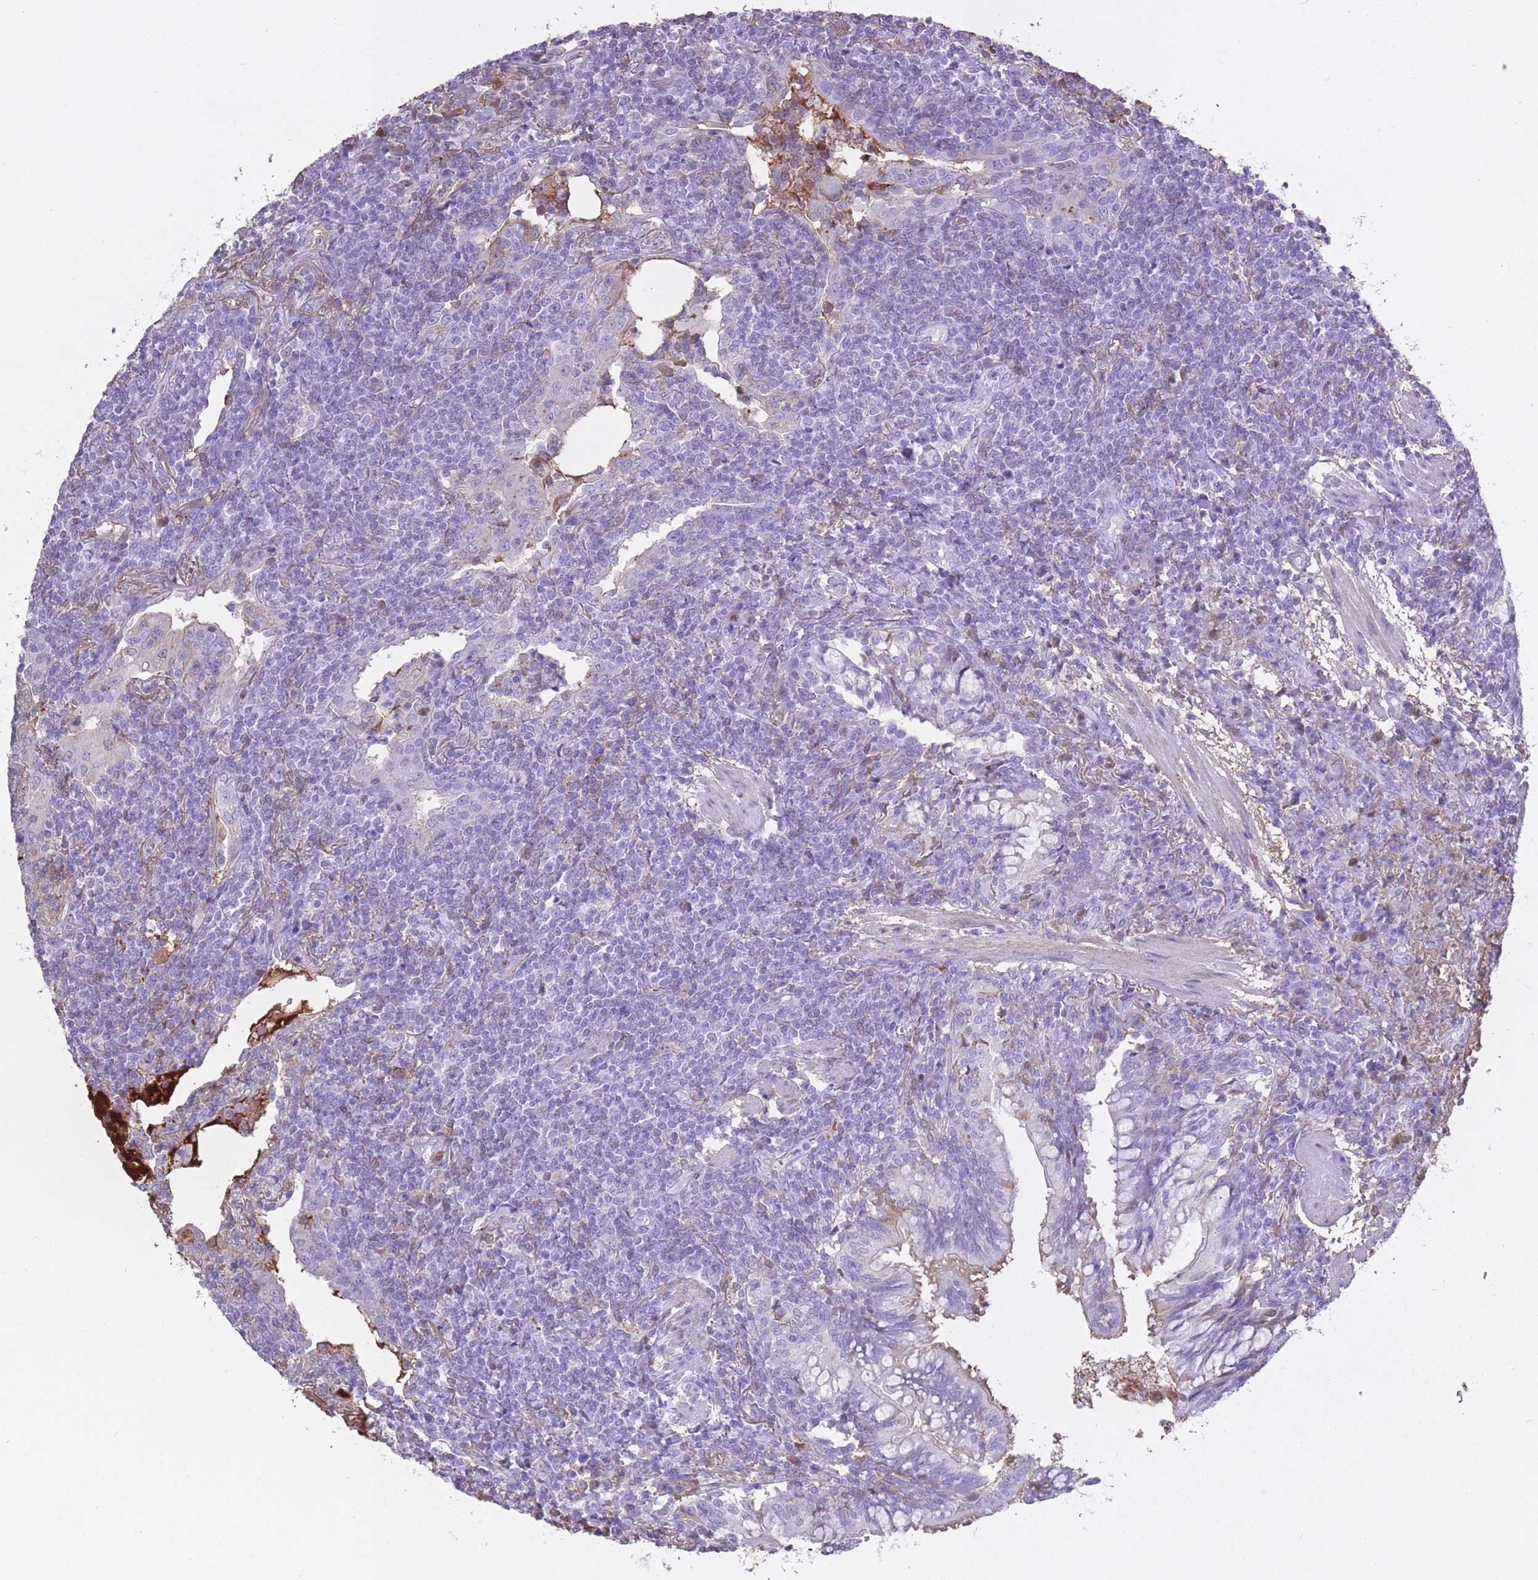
{"staining": {"intensity": "negative", "quantity": "none", "location": "none"}, "tissue": "lymphoma", "cell_type": "Tumor cells", "image_type": "cancer", "snomed": [{"axis": "morphology", "description": "Malignant lymphoma, non-Hodgkin's type, Low grade"}, {"axis": "topography", "description": "Lung"}], "caption": "IHC of human low-grade malignant lymphoma, non-Hodgkin's type exhibits no positivity in tumor cells.", "gene": "AP3S2", "patient": {"sex": "female", "age": 71}}